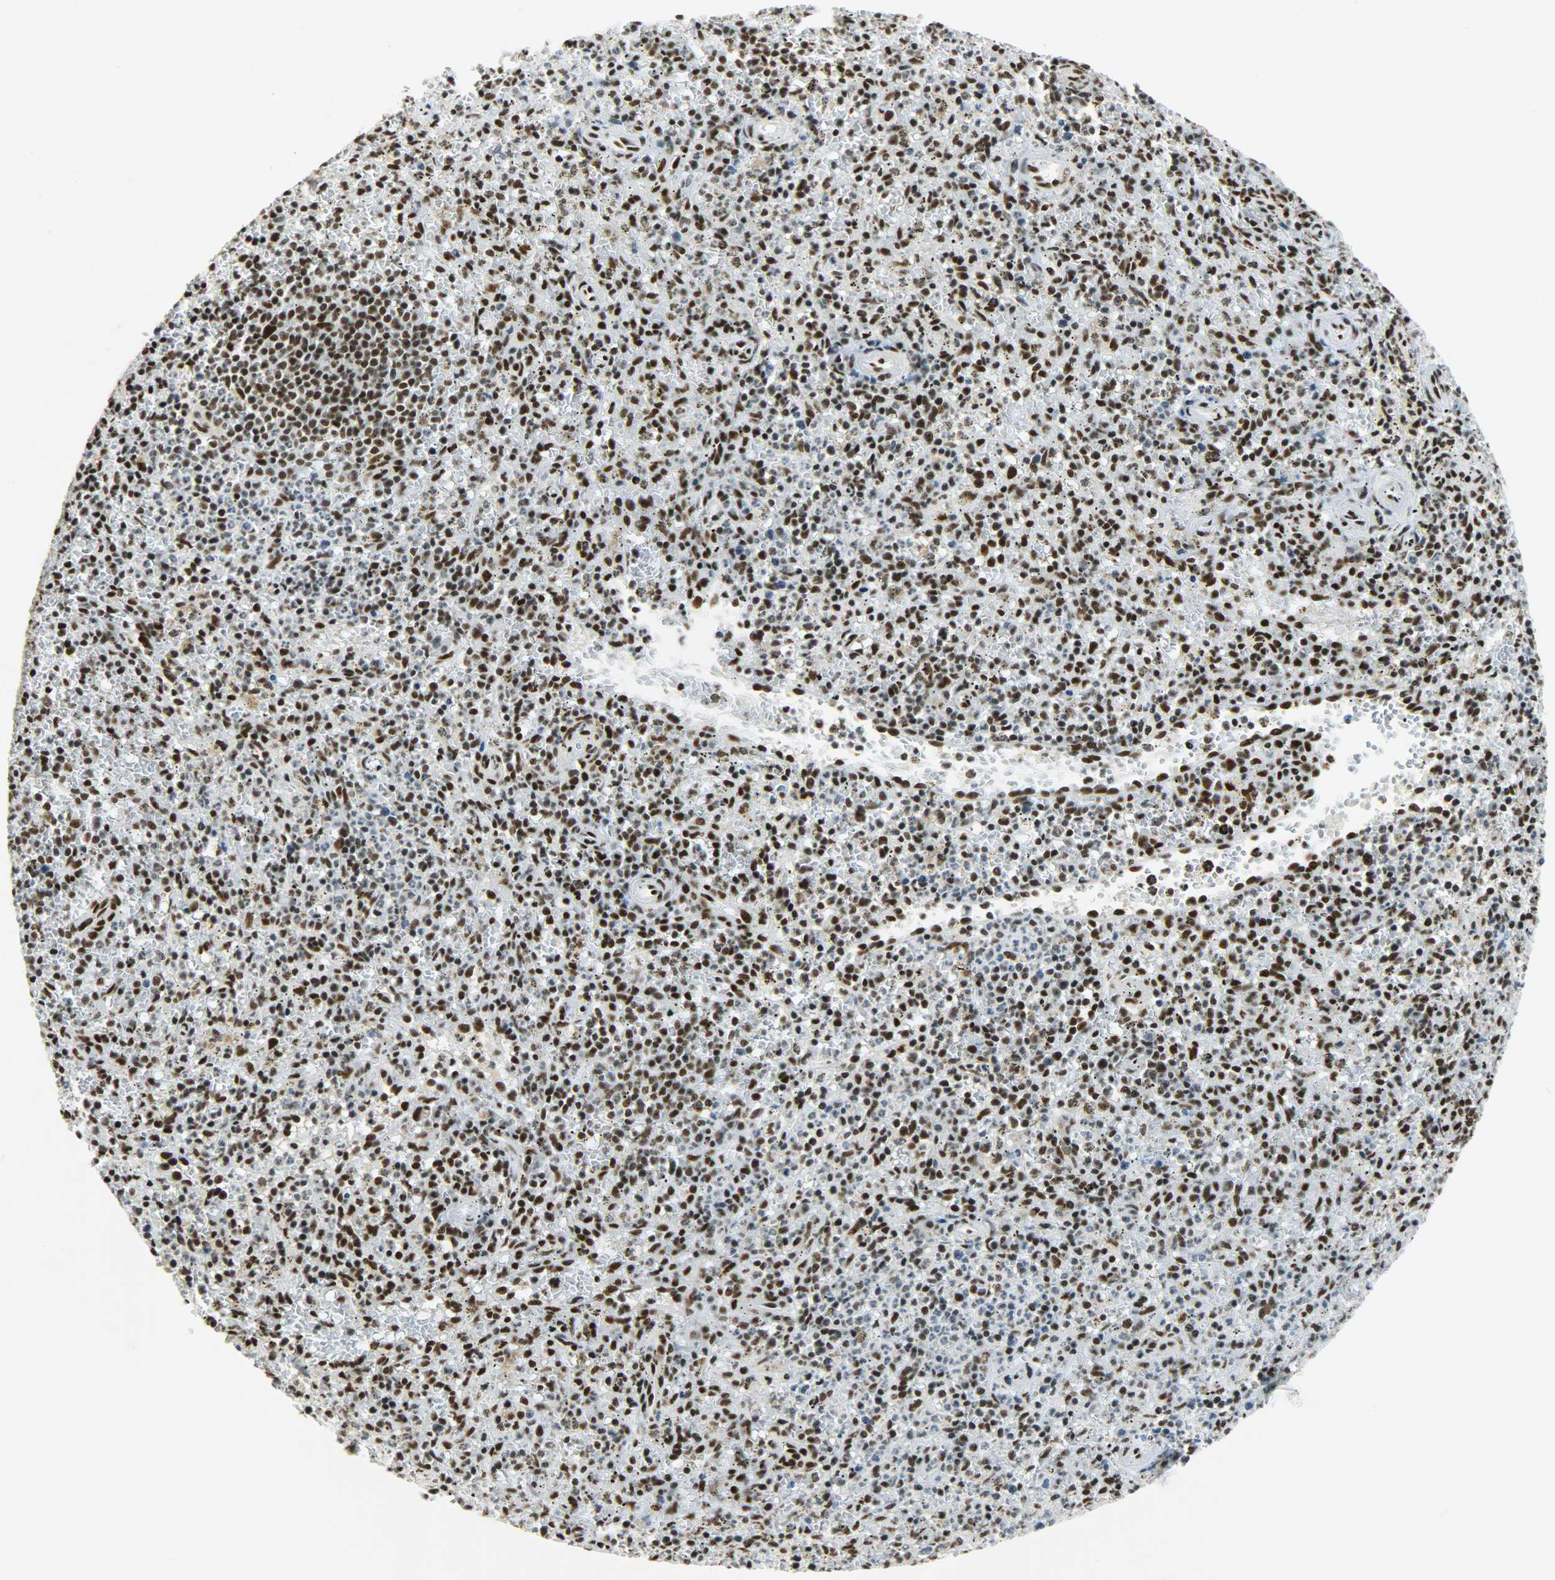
{"staining": {"intensity": "strong", "quantity": "25%-75%", "location": "nuclear"}, "tissue": "spleen", "cell_type": "Cells in red pulp", "image_type": "normal", "snomed": [{"axis": "morphology", "description": "Normal tissue, NOS"}, {"axis": "topography", "description": "Spleen"}], "caption": "Spleen was stained to show a protein in brown. There is high levels of strong nuclear positivity in approximately 25%-75% of cells in red pulp. (Stains: DAB in brown, nuclei in blue, Microscopy: brightfield microscopy at high magnification).", "gene": "SSB", "patient": {"sex": "male", "age": 72}}